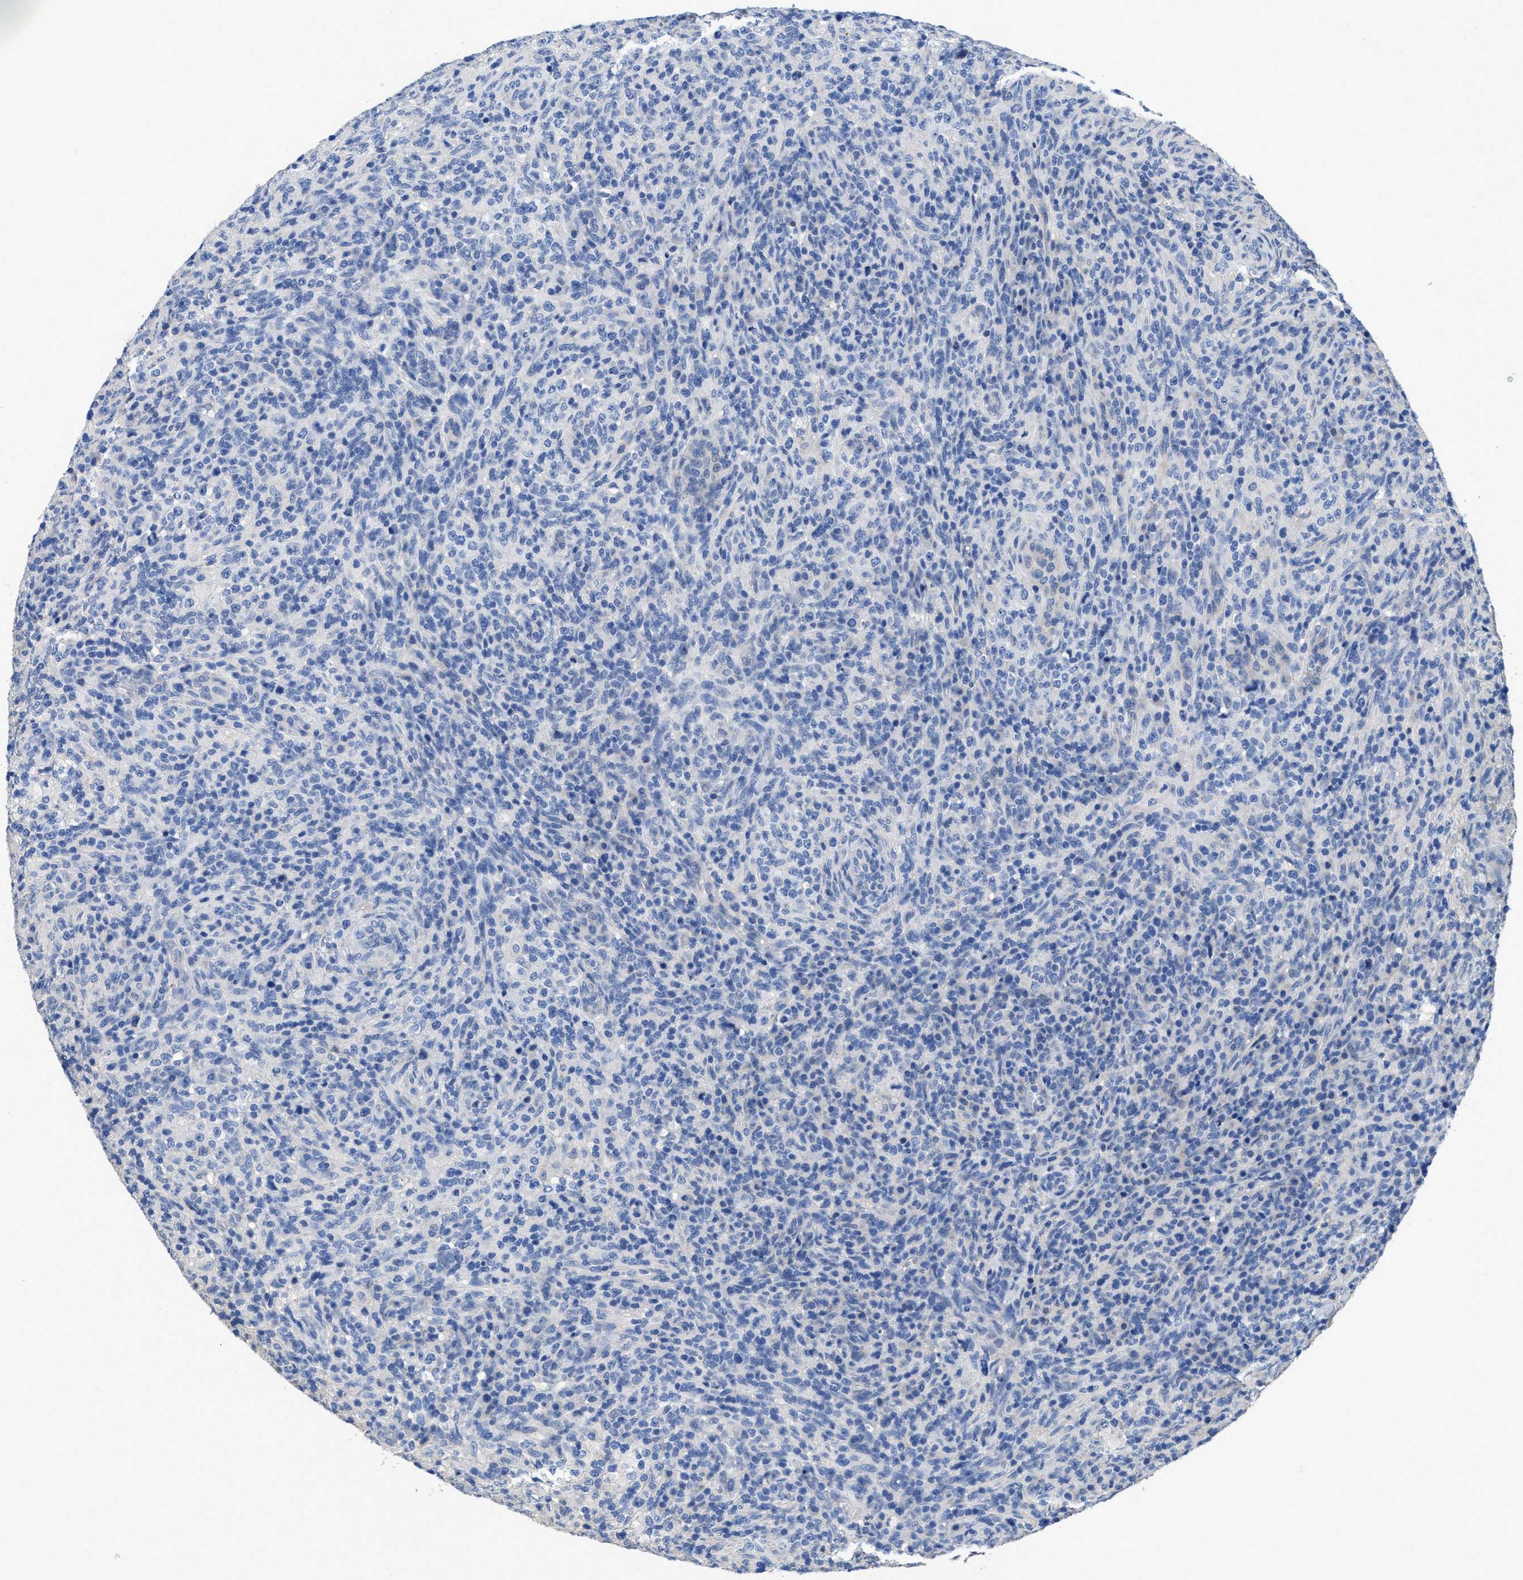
{"staining": {"intensity": "negative", "quantity": "none", "location": "none"}, "tissue": "lymphoma", "cell_type": "Tumor cells", "image_type": "cancer", "snomed": [{"axis": "morphology", "description": "Malignant lymphoma, non-Hodgkin's type, High grade"}, {"axis": "topography", "description": "Lymph node"}], "caption": "Protein analysis of lymphoma reveals no significant staining in tumor cells.", "gene": "CA9", "patient": {"sex": "female", "age": 76}}